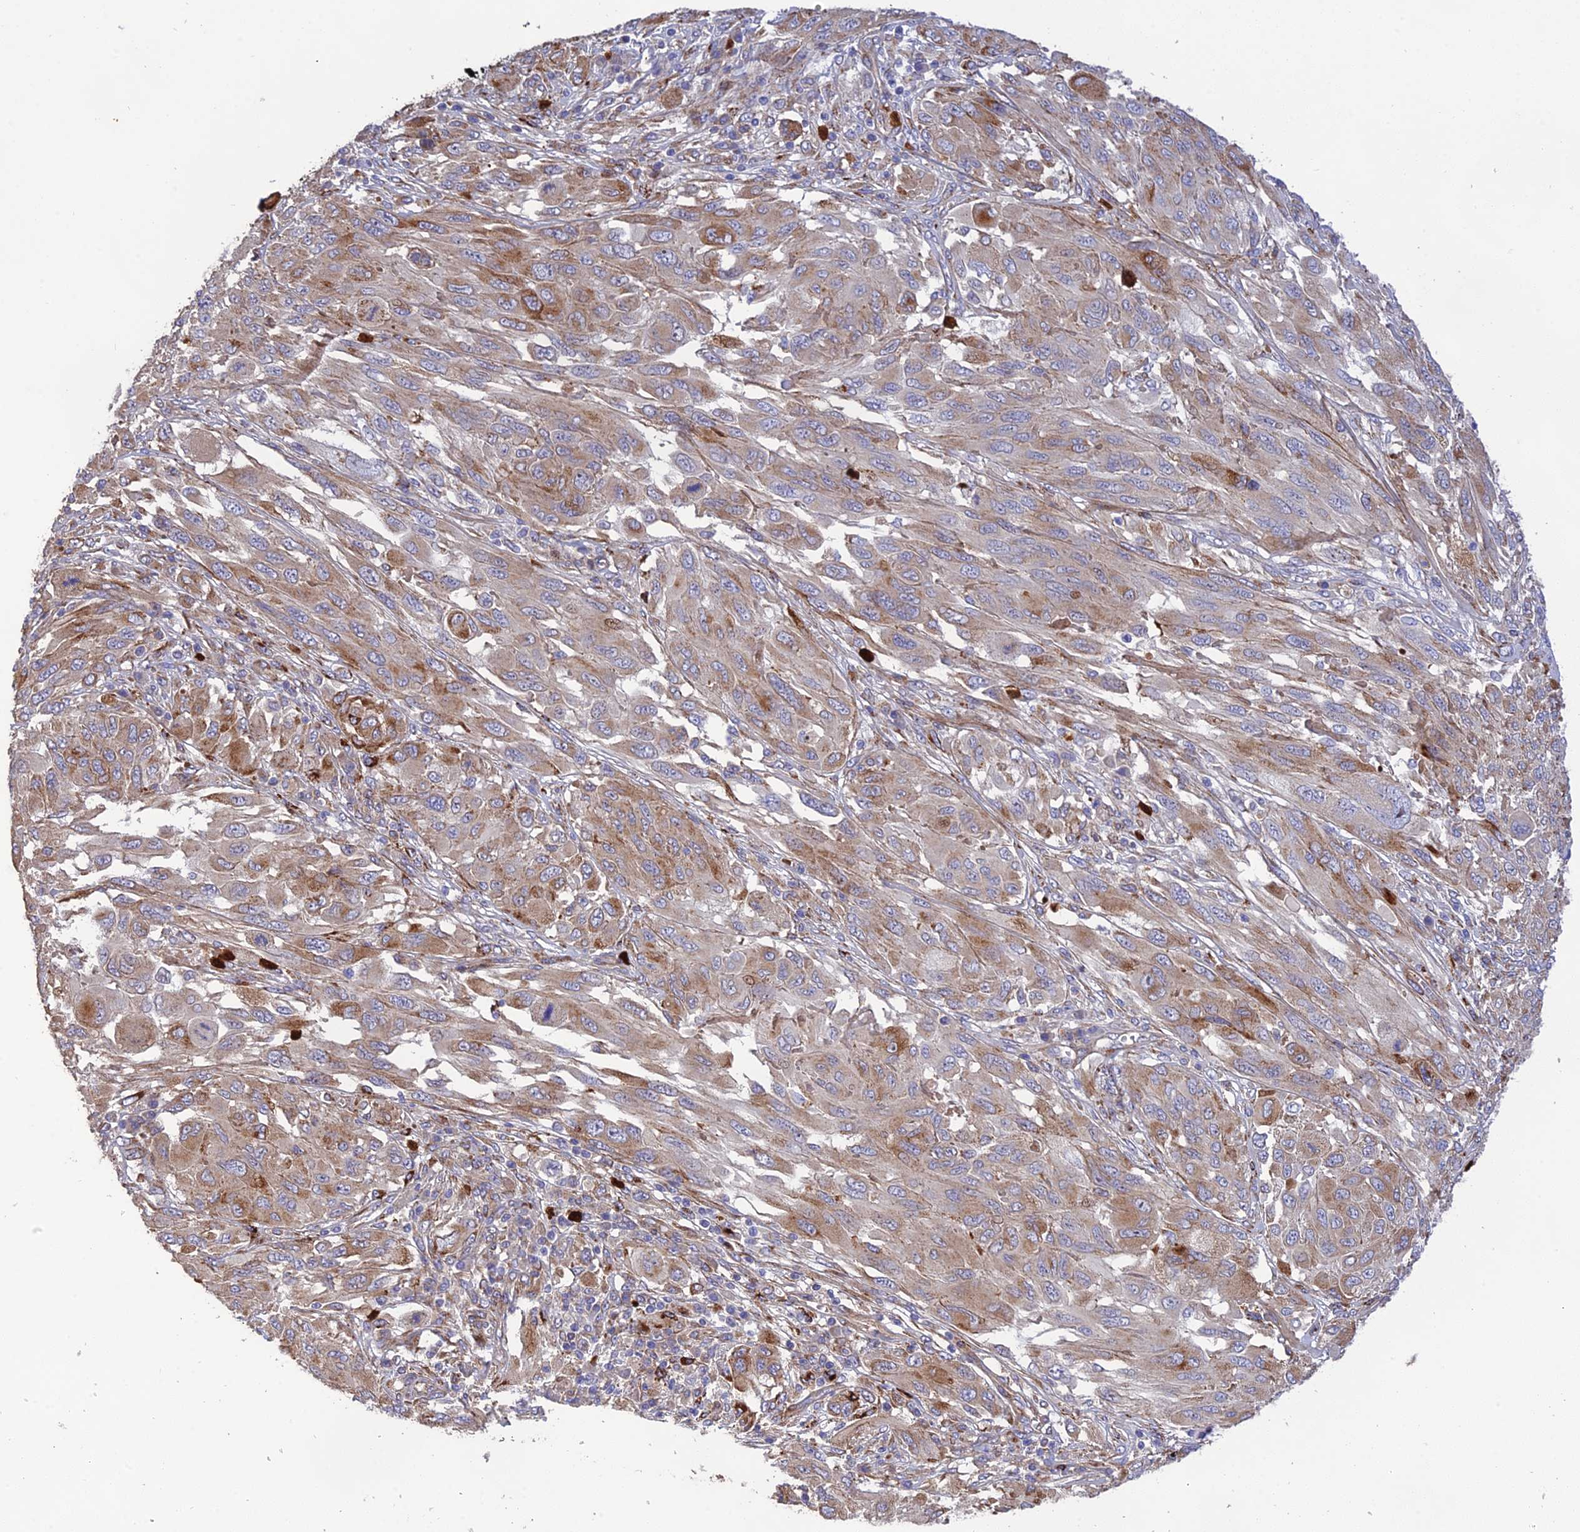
{"staining": {"intensity": "moderate", "quantity": "25%-75%", "location": "cytoplasmic/membranous"}, "tissue": "melanoma", "cell_type": "Tumor cells", "image_type": "cancer", "snomed": [{"axis": "morphology", "description": "Malignant melanoma, NOS"}, {"axis": "topography", "description": "Skin"}], "caption": "There is medium levels of moderate cytoplasmic/membranous positivity in tumor cells of malignant melanoma, as demonstrated by immunohistochemical staining (brown color).", "gene": "CPSF4L", "patient": {"sex": "female", "age": 91}}